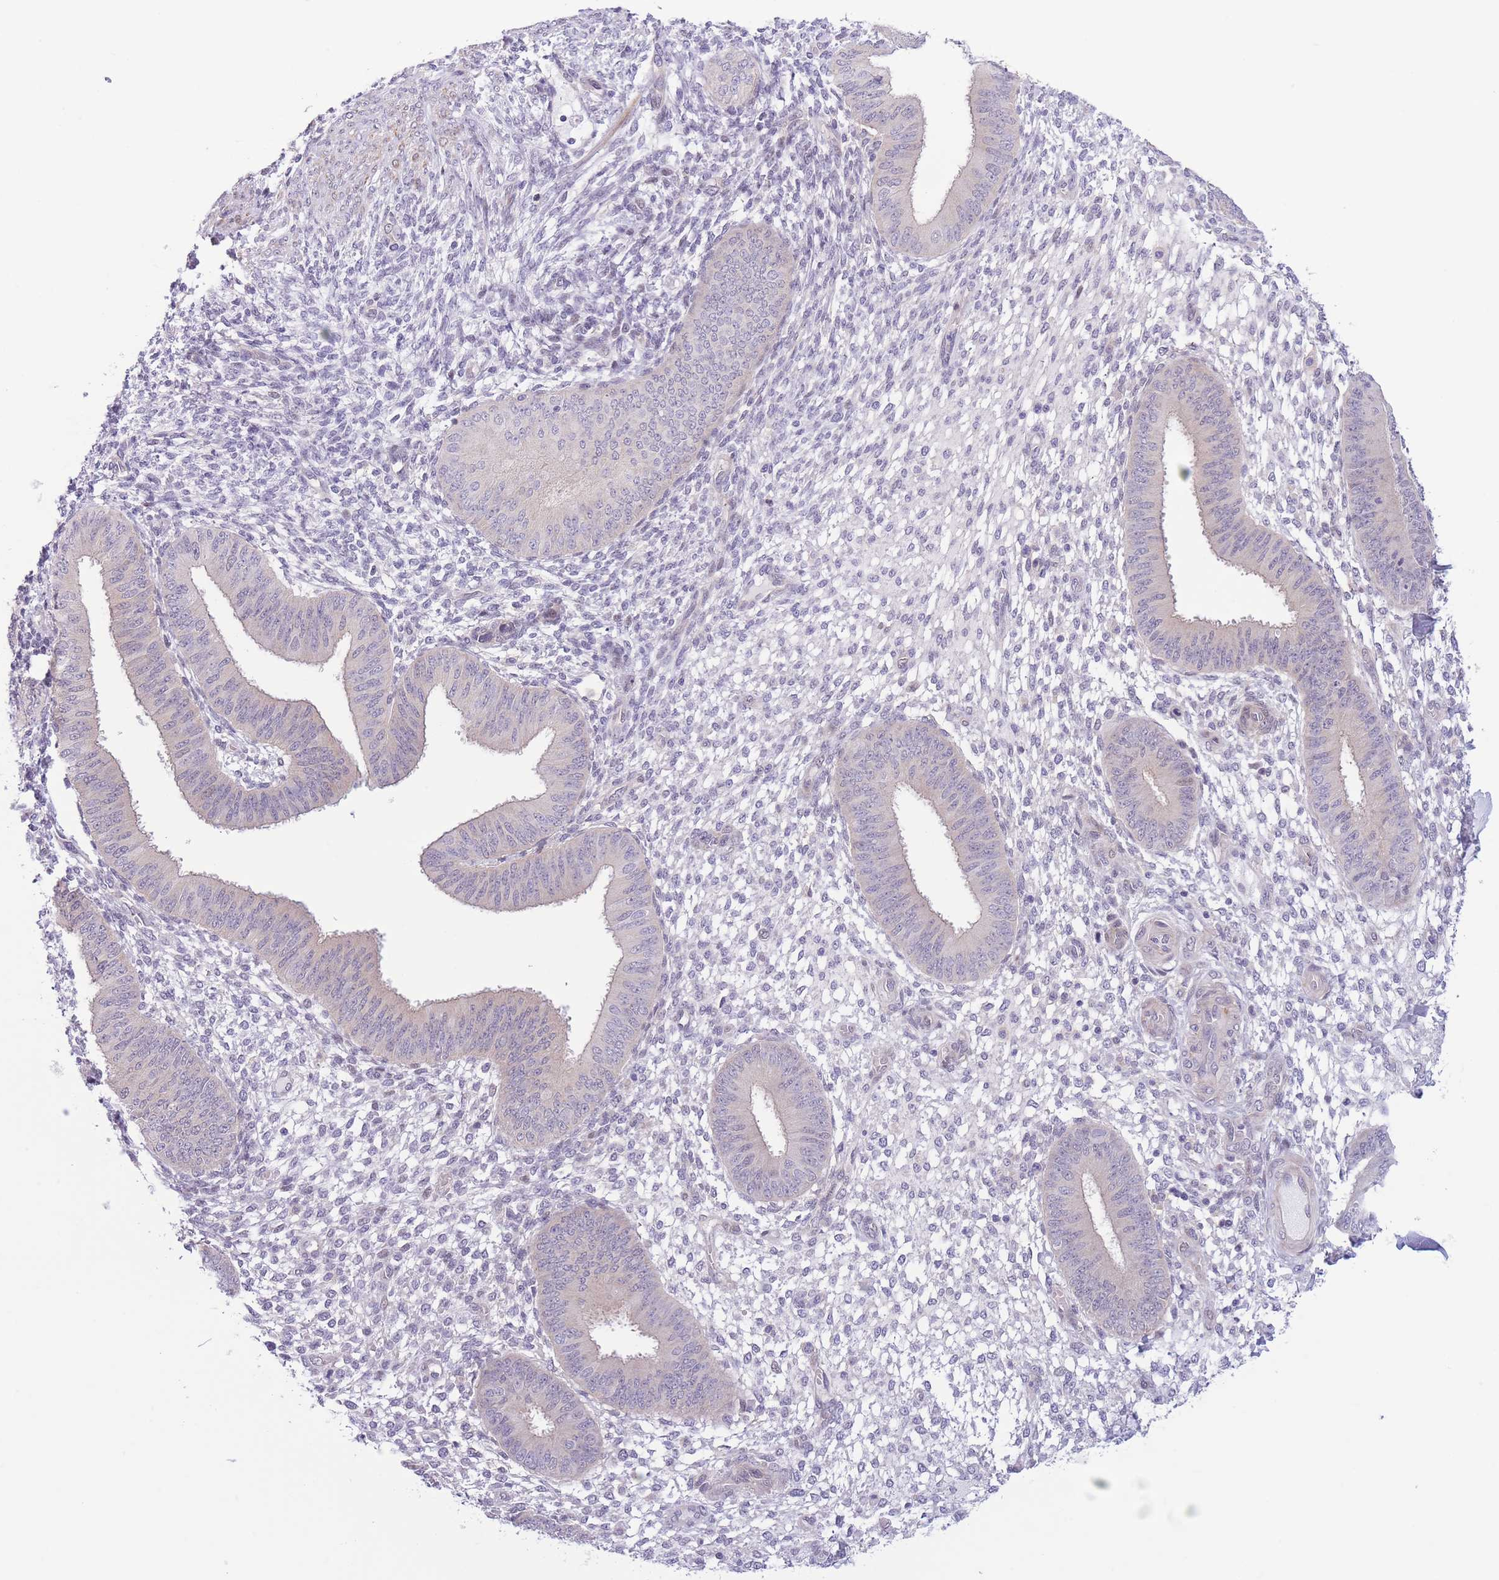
{"staining": {"intensity": "negative", "quantity": "none", "location": "none"}, "tissue": "endometrium", "cell_type": "Cells in endometrial stroma", "image_type": "normal", "snomed": [{"axis": "morphology", "description": "Normal tissue, NOS"}, {"axis": "topography", "description": "Endometrium"}], "caption": "High magnification brightfield microscopy of unremarkable endometrium stained with DAB (brown) and counterstained with hematoxylin (blue): cells in endometrial stroma show no significant staining. Nuclei are stained in blue.", "gene": "C9orf152", "patient": {"sex": "female", "age": 49}}